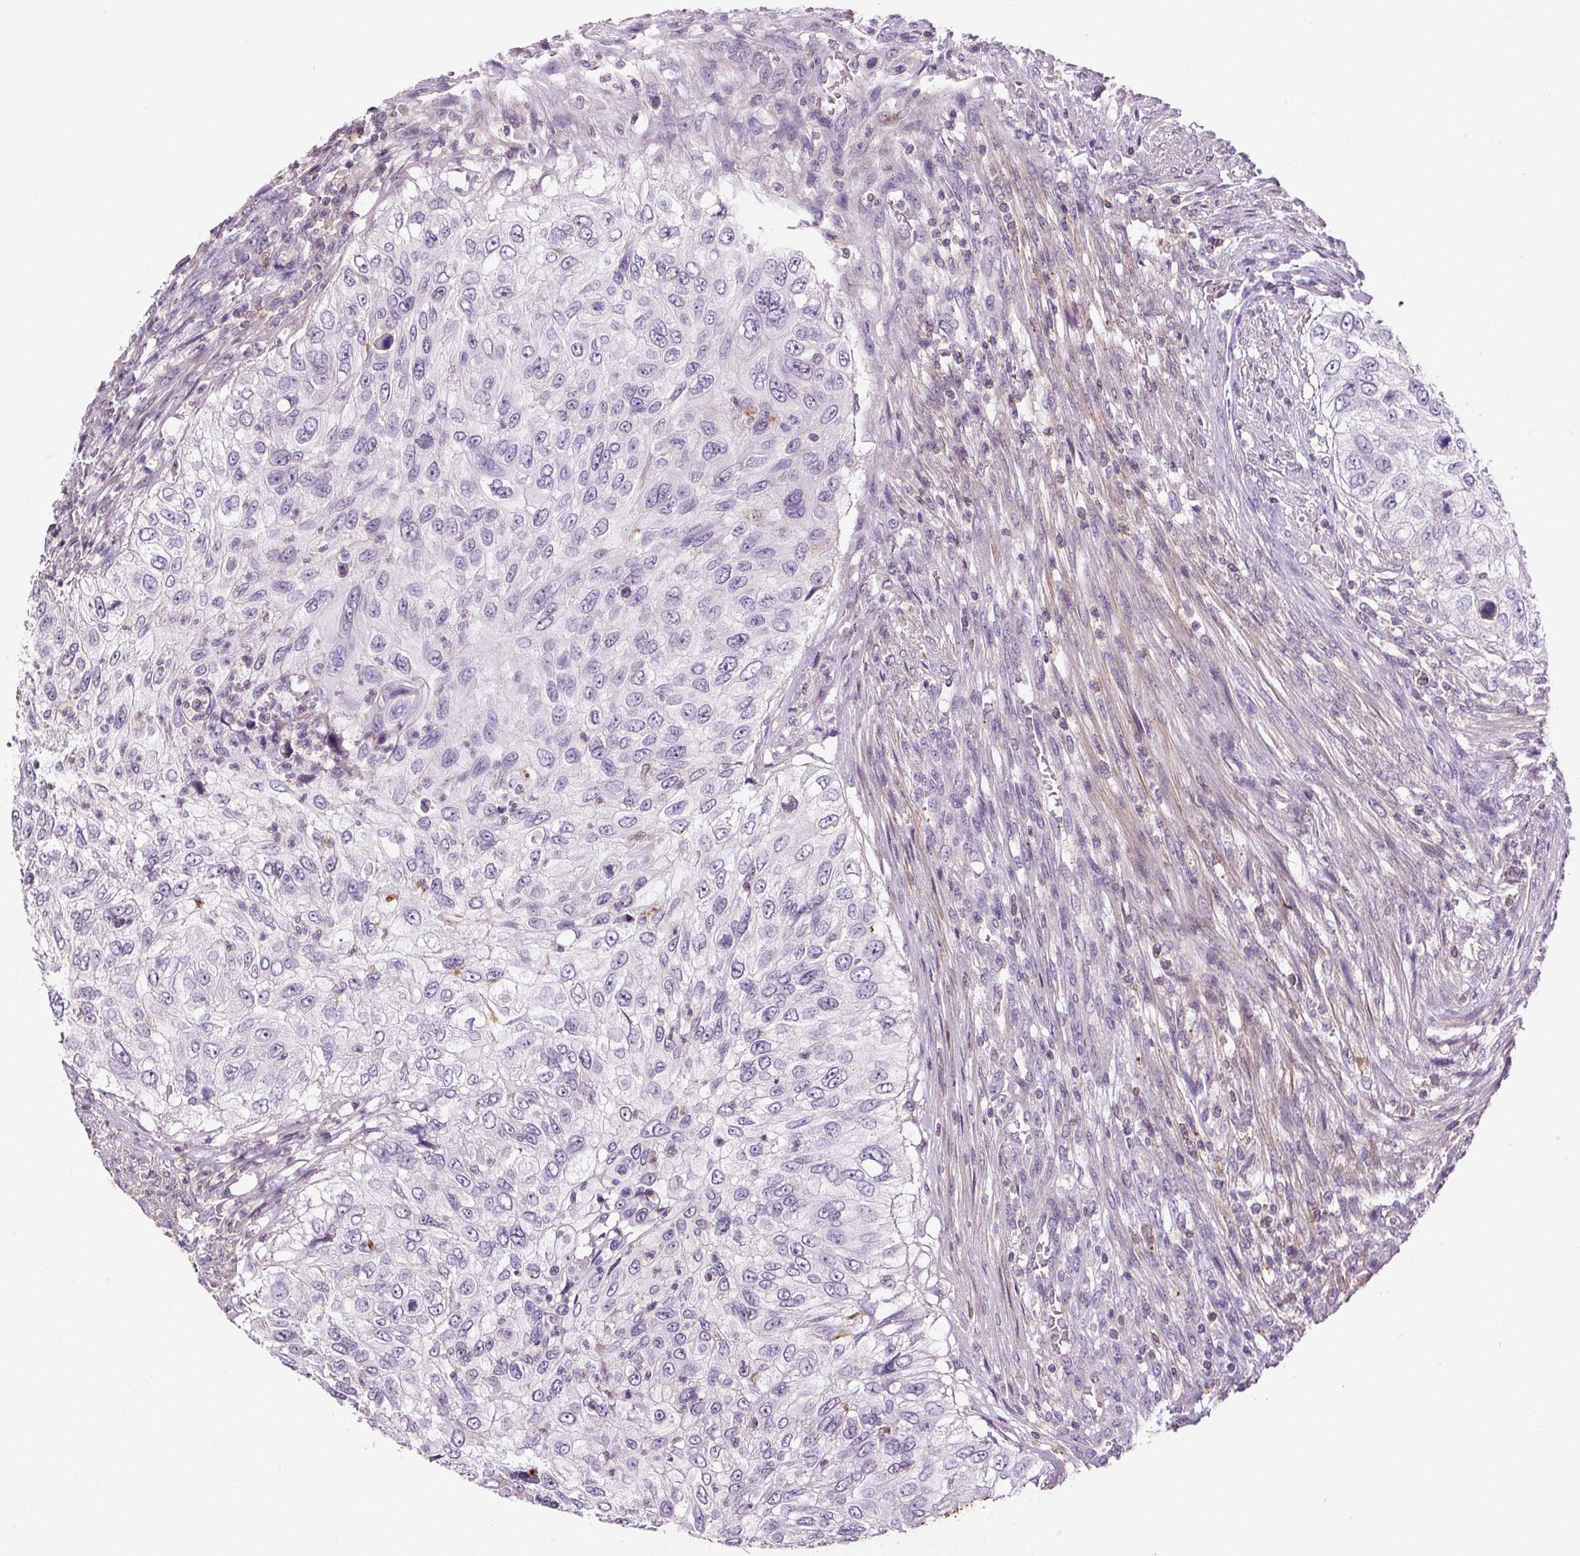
{"staining": {"intensity": "negative", "quantity": "none", "location": "none"}, "tissue": "urothelial cancer", "cell_type": "Tumor cells", "image_type": "cancer", "snomed": [{"axis": "morphology", "description": "Urothelial carcinoma, High grade"}, {"axis": "topography", "description": "Urinary bladder"}], "caption": "There is no significant positivity in tumor cells of urothelial cancer. (Brightfield microscopy of DAB immunohistochemistry at high magnification).", "gene": "C19orf84", "patient": {"sex": "female", "age": 60}}